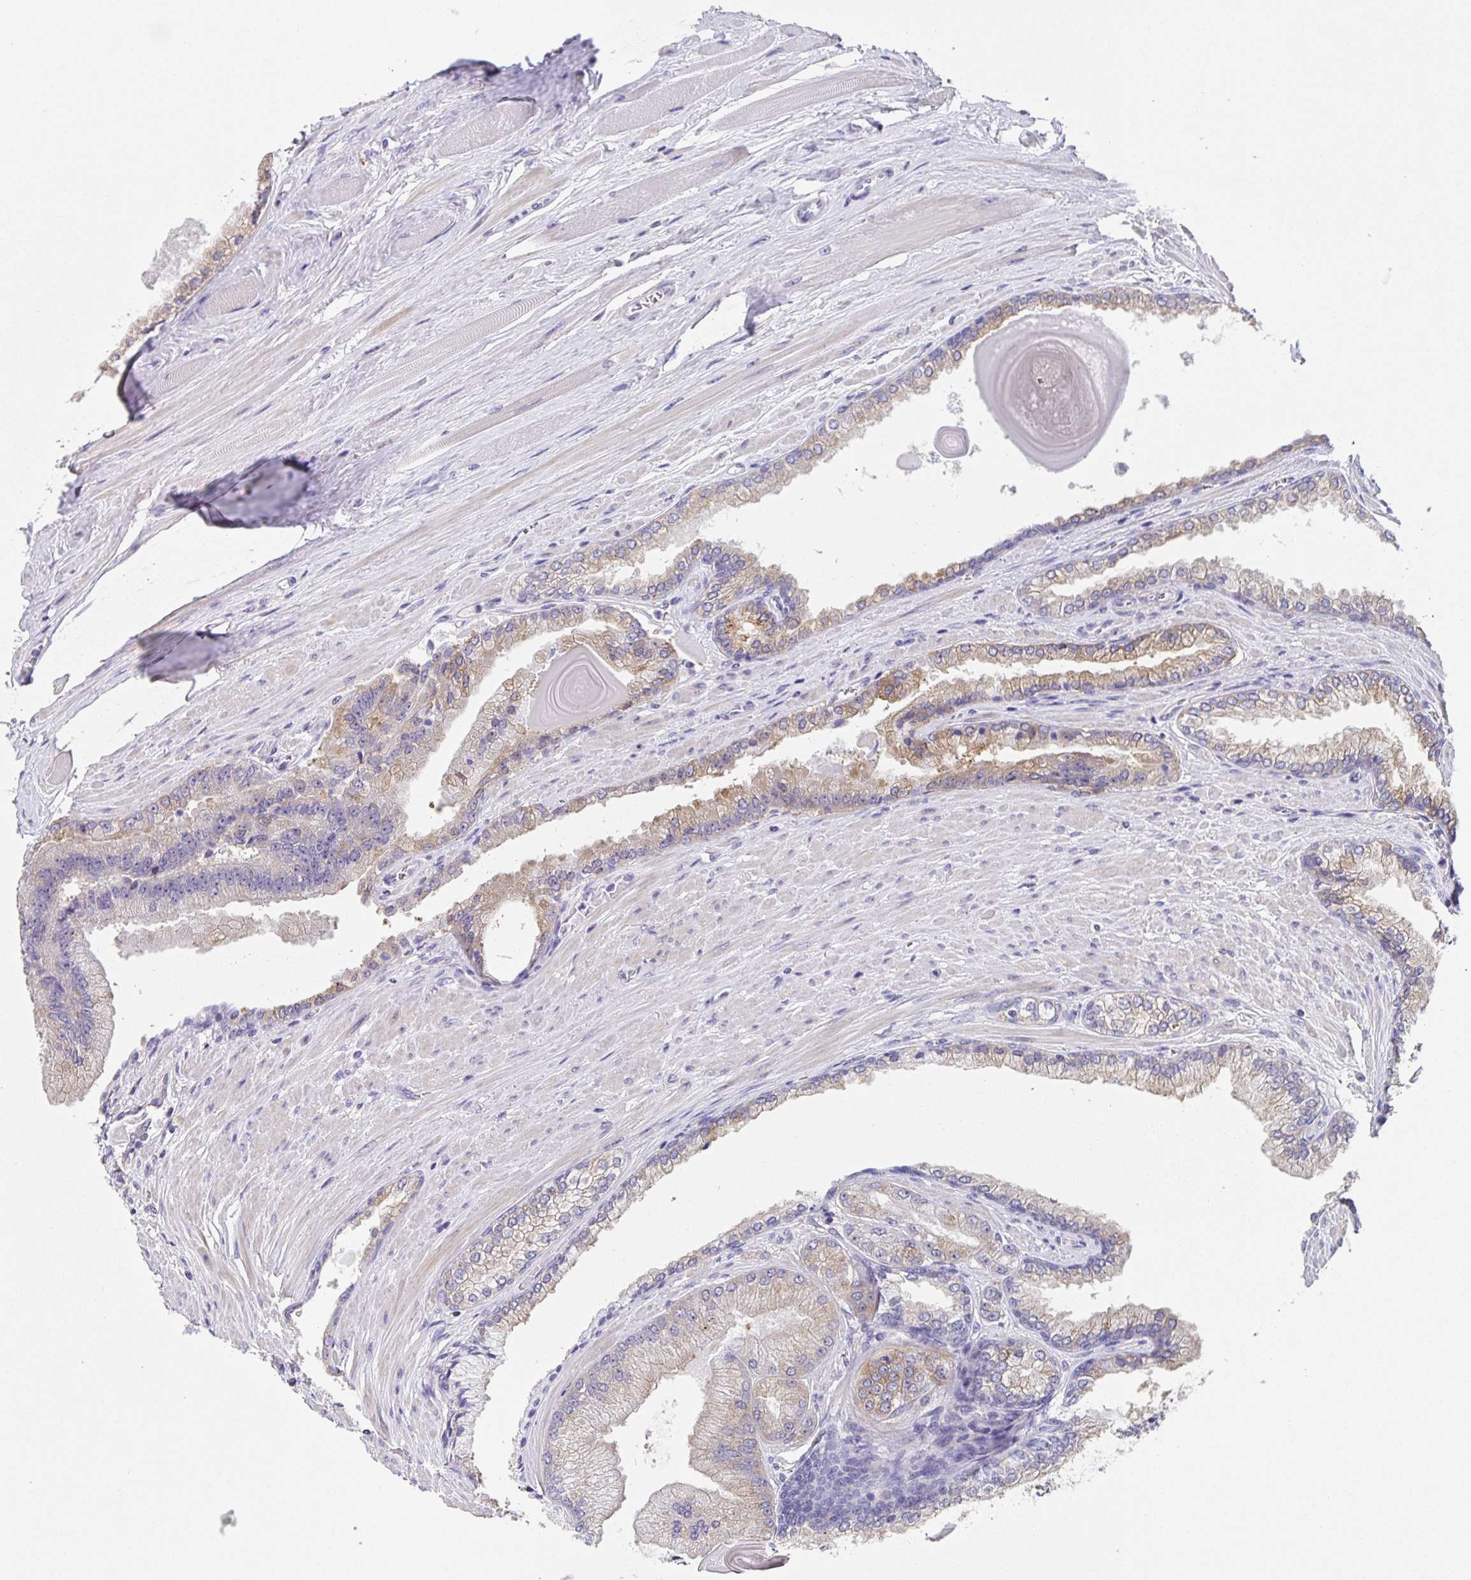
{"staining": {"intensity": "moderate", "quantity": "25%-75%", "location": "cytoplasmic/membranous"}, "tissue": "prostate cancer", "cell_type": "Tumor cells", "image_type": "cancer", "snomed": [{"axis": "morphology", "description": "Adenocarcinoma, Low grade"}, {"axis": "topography", "description": "Prostate"}], "caption": "Prostate cancer (adenocarcinoma (low-grade)) stained with a brown dye exhibits moderate cytoplasmic/membranous positive staining in about 25%-75% of tumor cells.", "gene": "PRR36", "patient": {"sex": "male", "age": 67}}